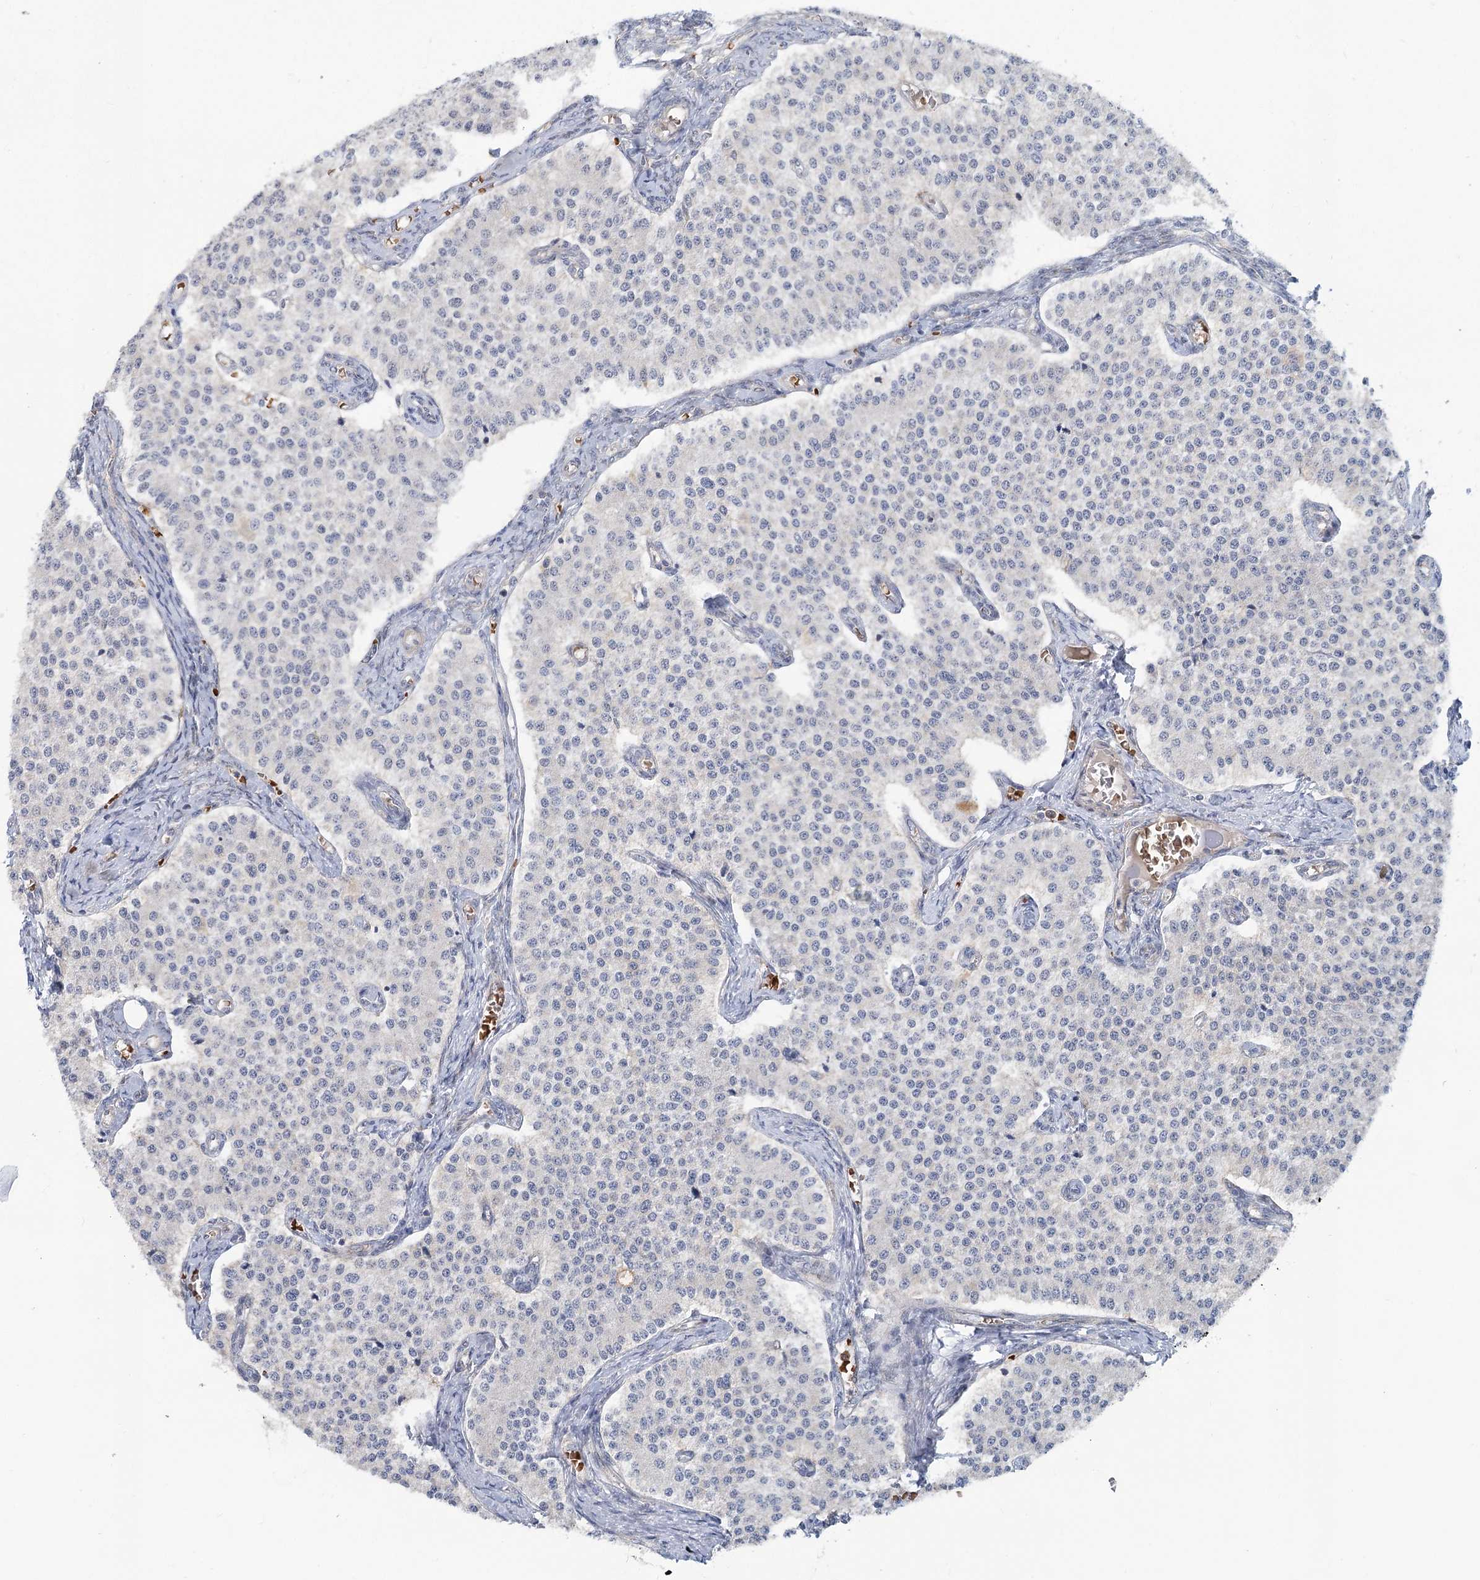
{"staining": {"intensity": "negative", "quantity": "none", "location": "none"}, "tissue": "carcinoid", "cell_type": "Tumor cells", "image_type": "cancer", "snomed": [{"axis": "morphology", "description": "Carcinoid, malignant, NOS"}, {"axis": "topography", "description": "Colon"}], "caption": "Protein analysis of carcinoid (malignant) exhibits no significant expression in tumor cells.", "gene": "CIB4", "patient": {"sex": "female", "age": 52}}